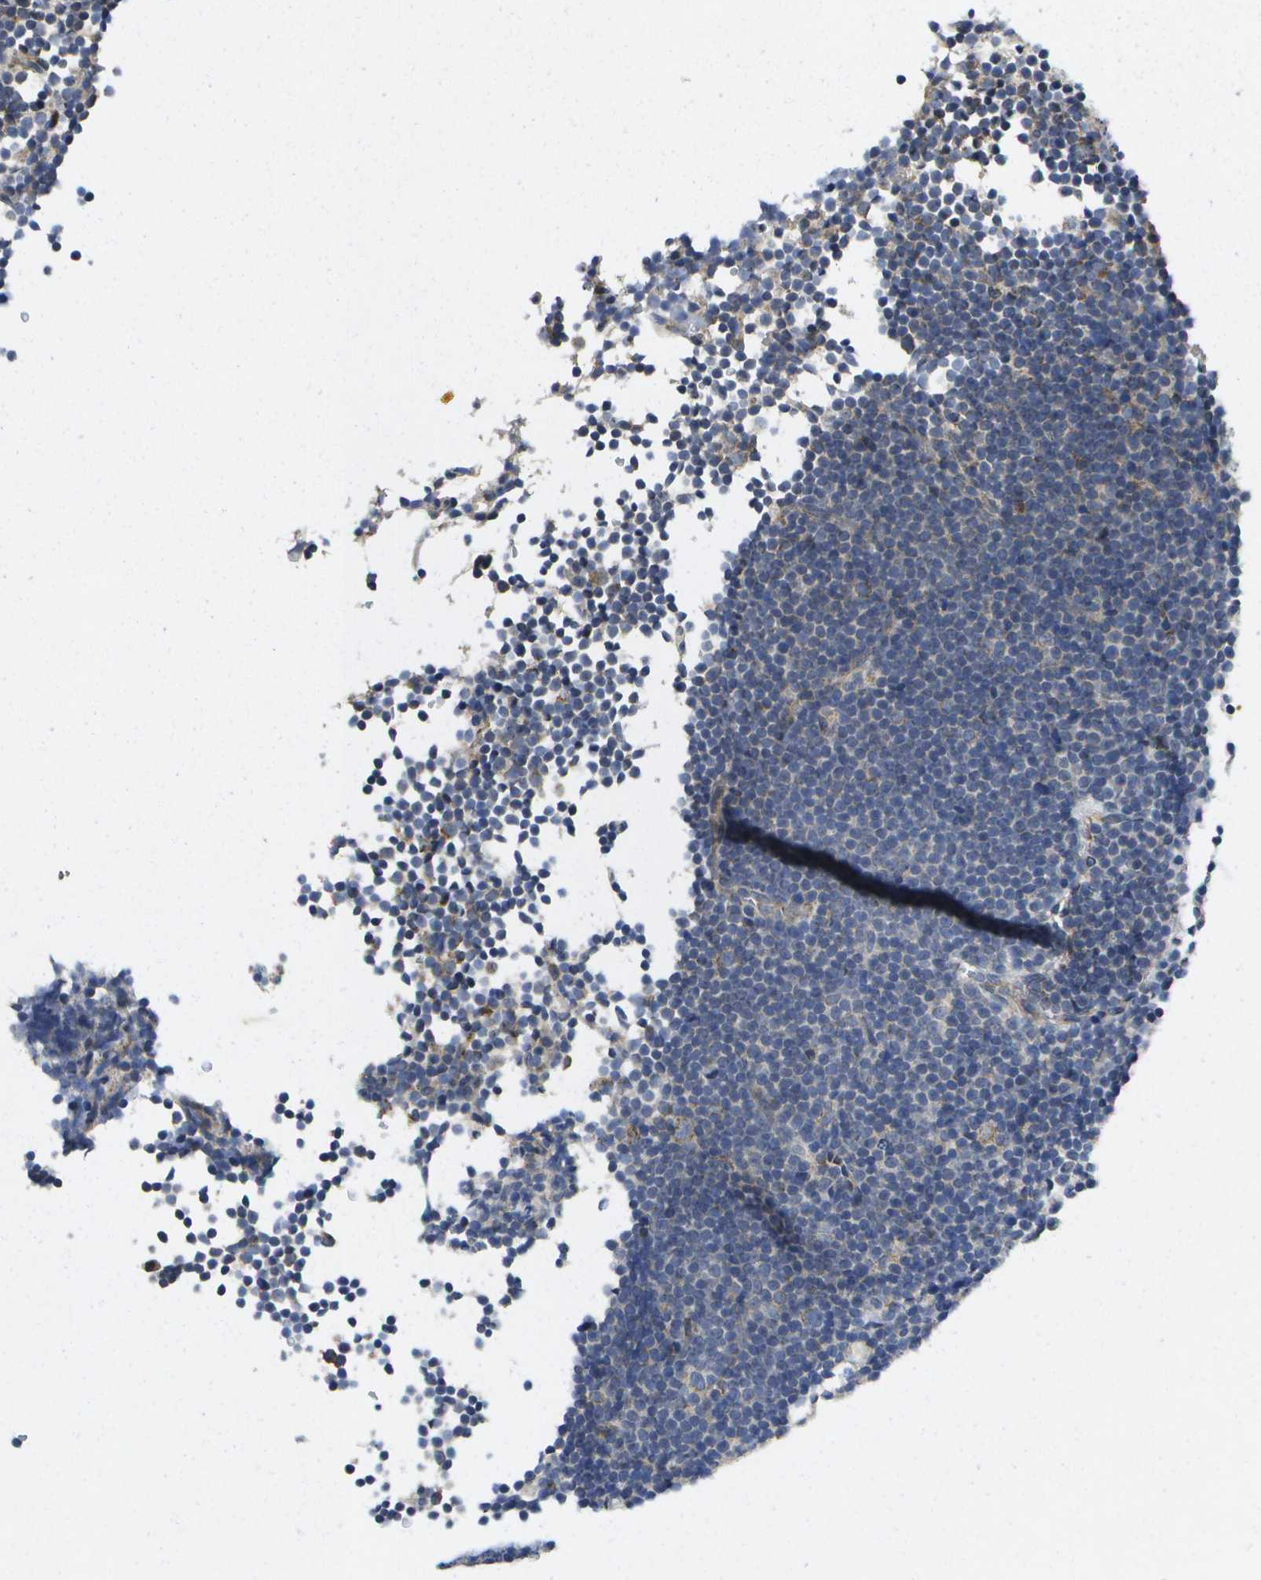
{"staining": {"intensity": "negative", "quantity": "none", "location": "none"}, "tissue": "lymphoma", "cell_type": "Tumor cells", "image_type": "cancer", "snomed": [{"axis": "morphology", "description": "Malignant lymphoma, non-Hodgkin's type, Low grade"}, {"axis": "topography", "description": "Lymph node"}], "caption": "Tumor cells show no significant protein expression in low-grade malignant lymphoma, non-Hodgkin's type. Brightfield microscopy of IHC stained with DAB (3,3'-diaminobenzidine) (brown) and hematoxylin (blue), captured at high magnification.", "gene": "KDELR1", "patient": {"sex": "female", "age": 67}}